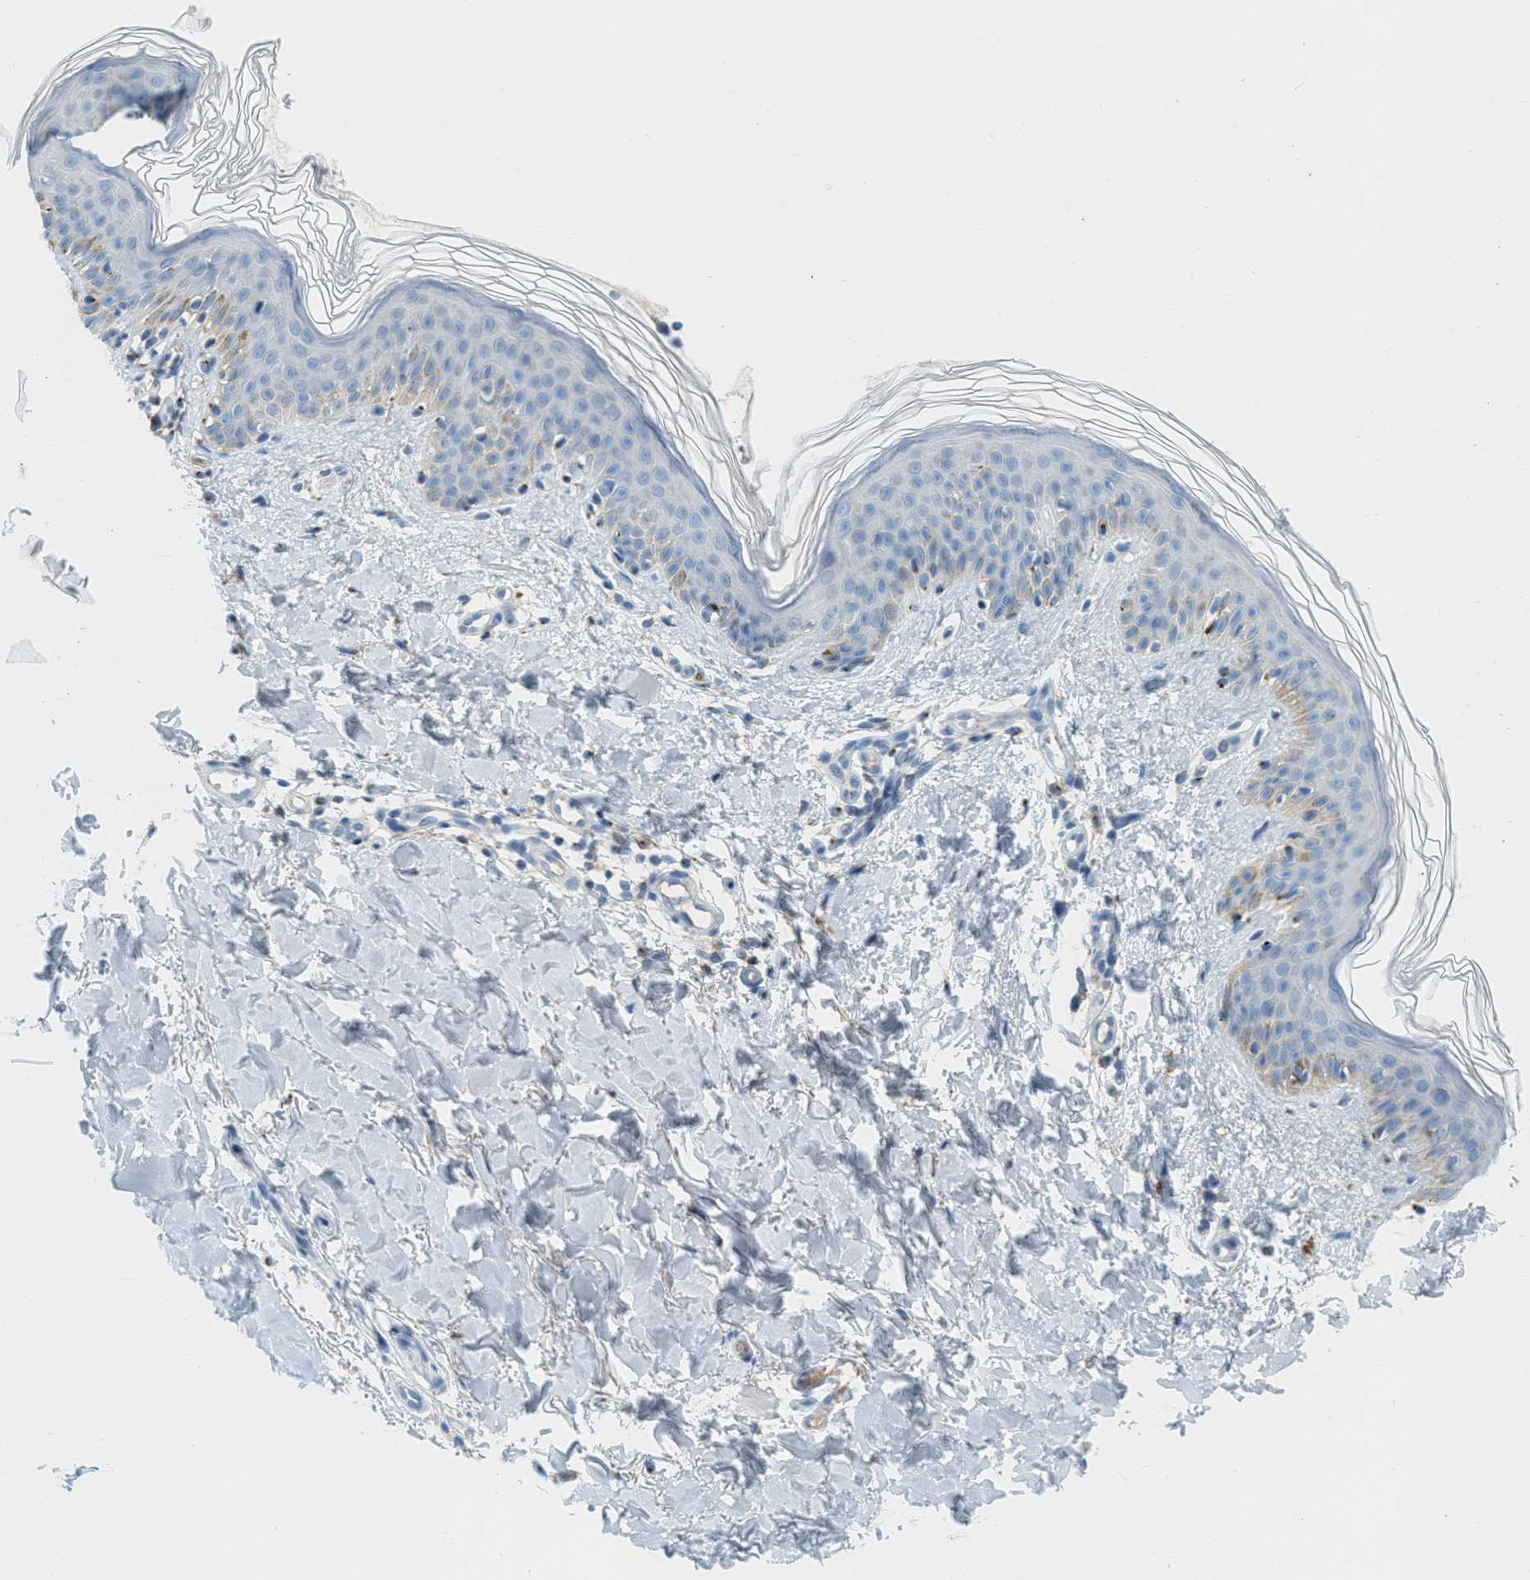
{"staining": {"intensity": "negative", "quantity": "none", "location": "none"}, "tissue": "skin", "cell_type": "Fibroblasts", "image_type": "normal", "snomed": [{"axis": "morphology", "description": "Normal tissue, NOS"}, {"axis": "topography", "description": "Skin"}], "caption": "The photomicrograph reveals no significant positivity in fibroblasts of skin. (Stains: DAB (3,3'-diaminobenzidine) IHC with hematoxylin counter stain, Microscopy: brightfield microscopy at high magnification).", "gene": "ENTPD4", "patient": {"sex": "male", "age": 40}}